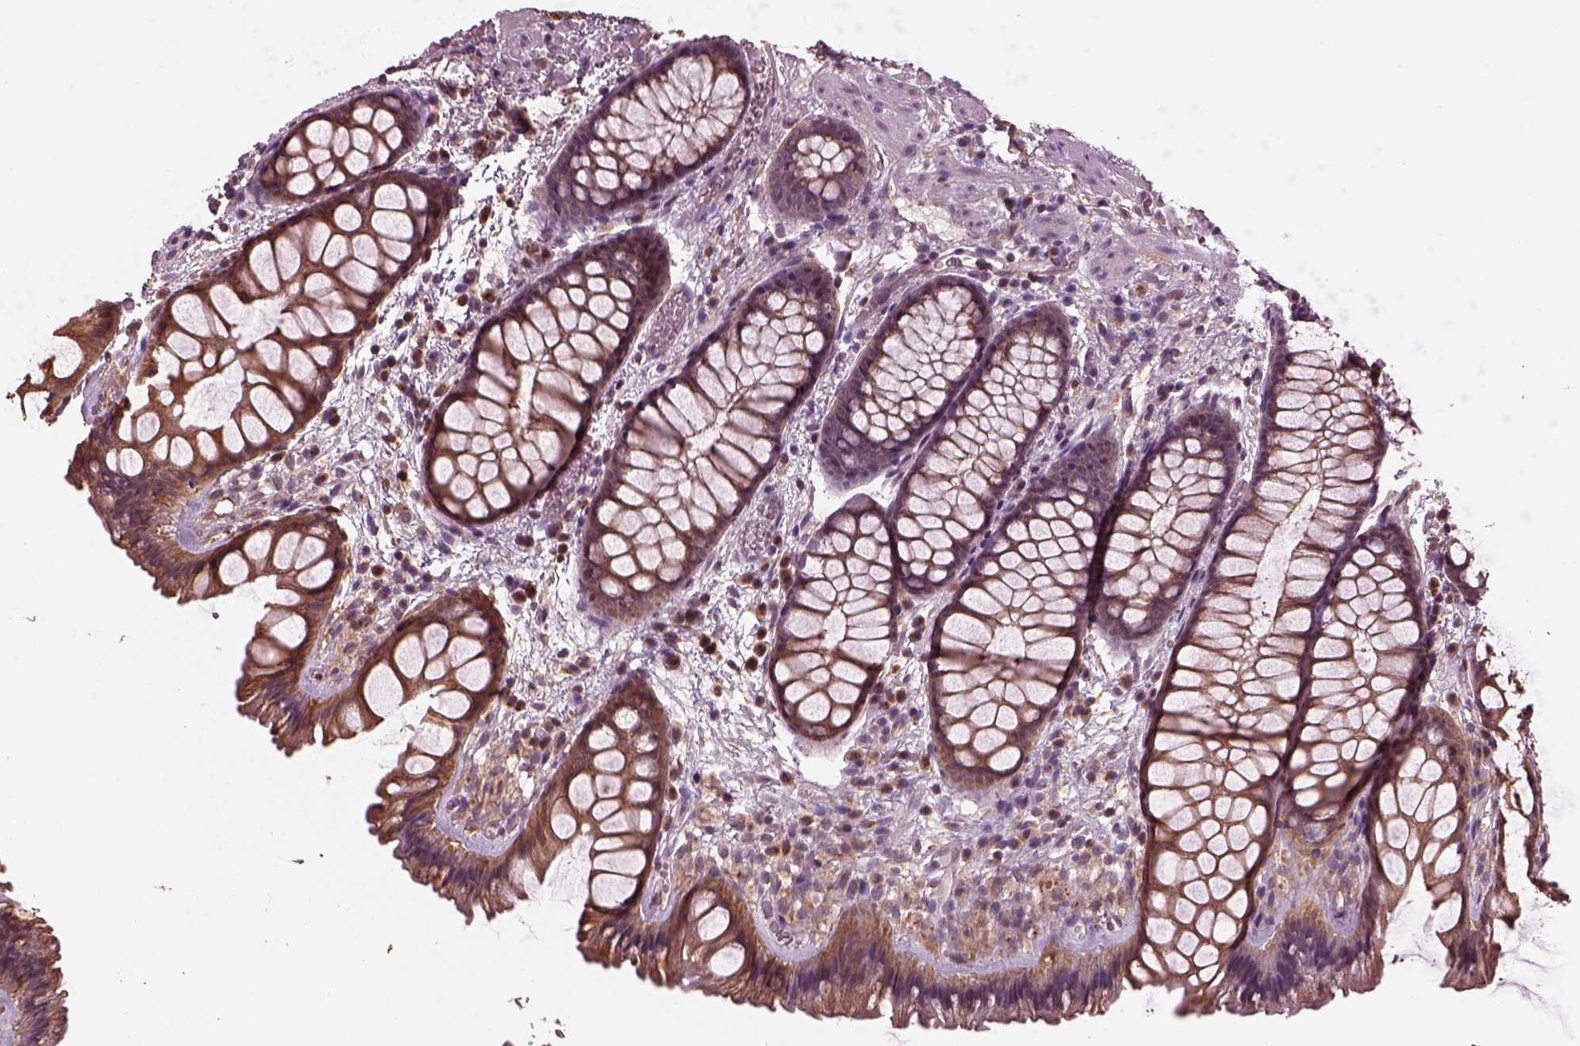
{"staining": {"intensity": "moderate", "quantity": "25%-75%", "location": "cytoplasmic/membranous"}, "tissue": "rectum", "cell_type": "Glandular cells", "image_type": "normal", "snomed": [{"axis": "morphology", "description": "Normal tissue, NOS"}, {"axis": "topography", "description": "Rectum"}], "caption": "Immunohistochemistry (IHC) of normal human rectum demonstrates medium levels of moderate cytoplasmic/membranous expression in approximately 25%-75% of glandular cells. (DAB IHC, brown staining for protein, blue staining for nuclei).", "gene": "RUFY3", "patient": {"sex": "female", "age": 62}}